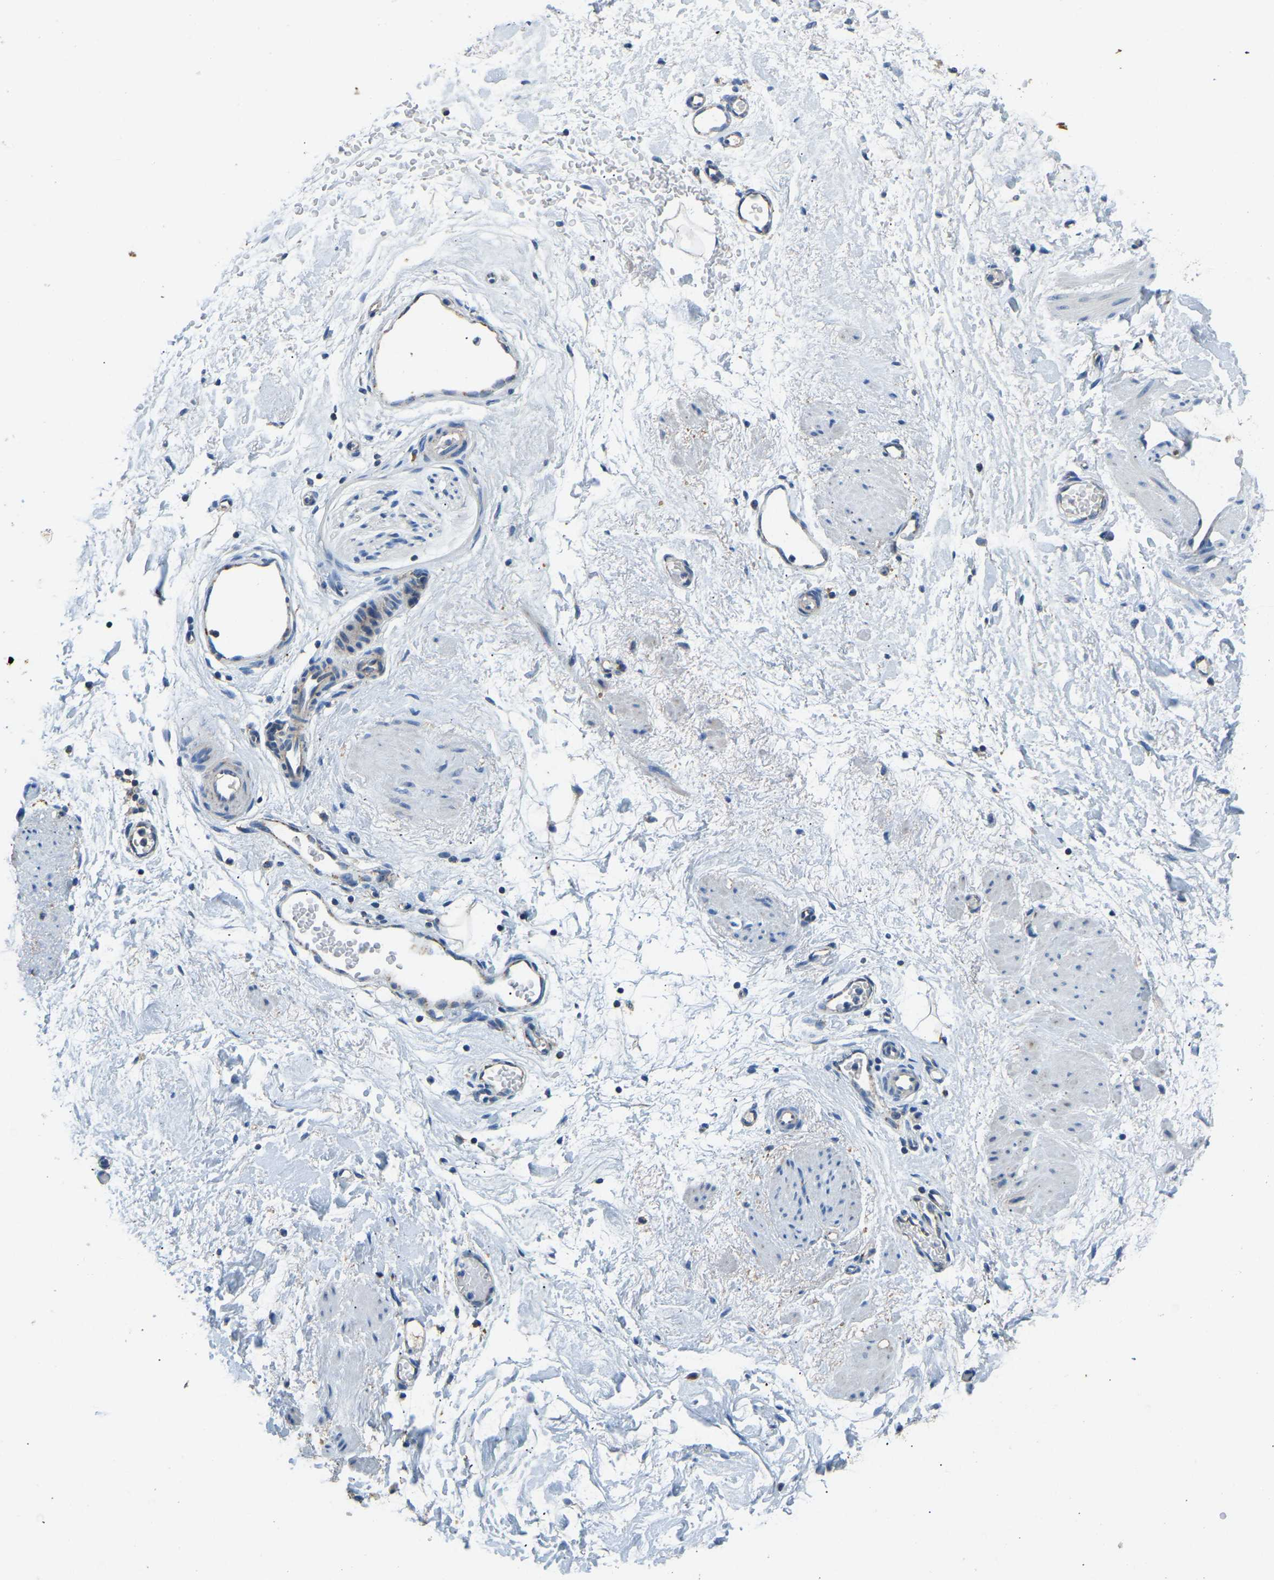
{"staining": {"intensity": "negative", "quantity": "none", "location": "none"}, "tissue": "adipose tissue", "cell_type": "Adipocytes", "image_type": "normal", "snomed": [{"axis": "morphology", "description": "Normal tissue, NOS"}, {"axis": "topography", "description": "Soft tissue"}], "caption": "Adipocytes show no significant protein positivity in normal adipose tissue.", "gene": "ZNF200", "patient": {"sex": "male", "age": 72}}